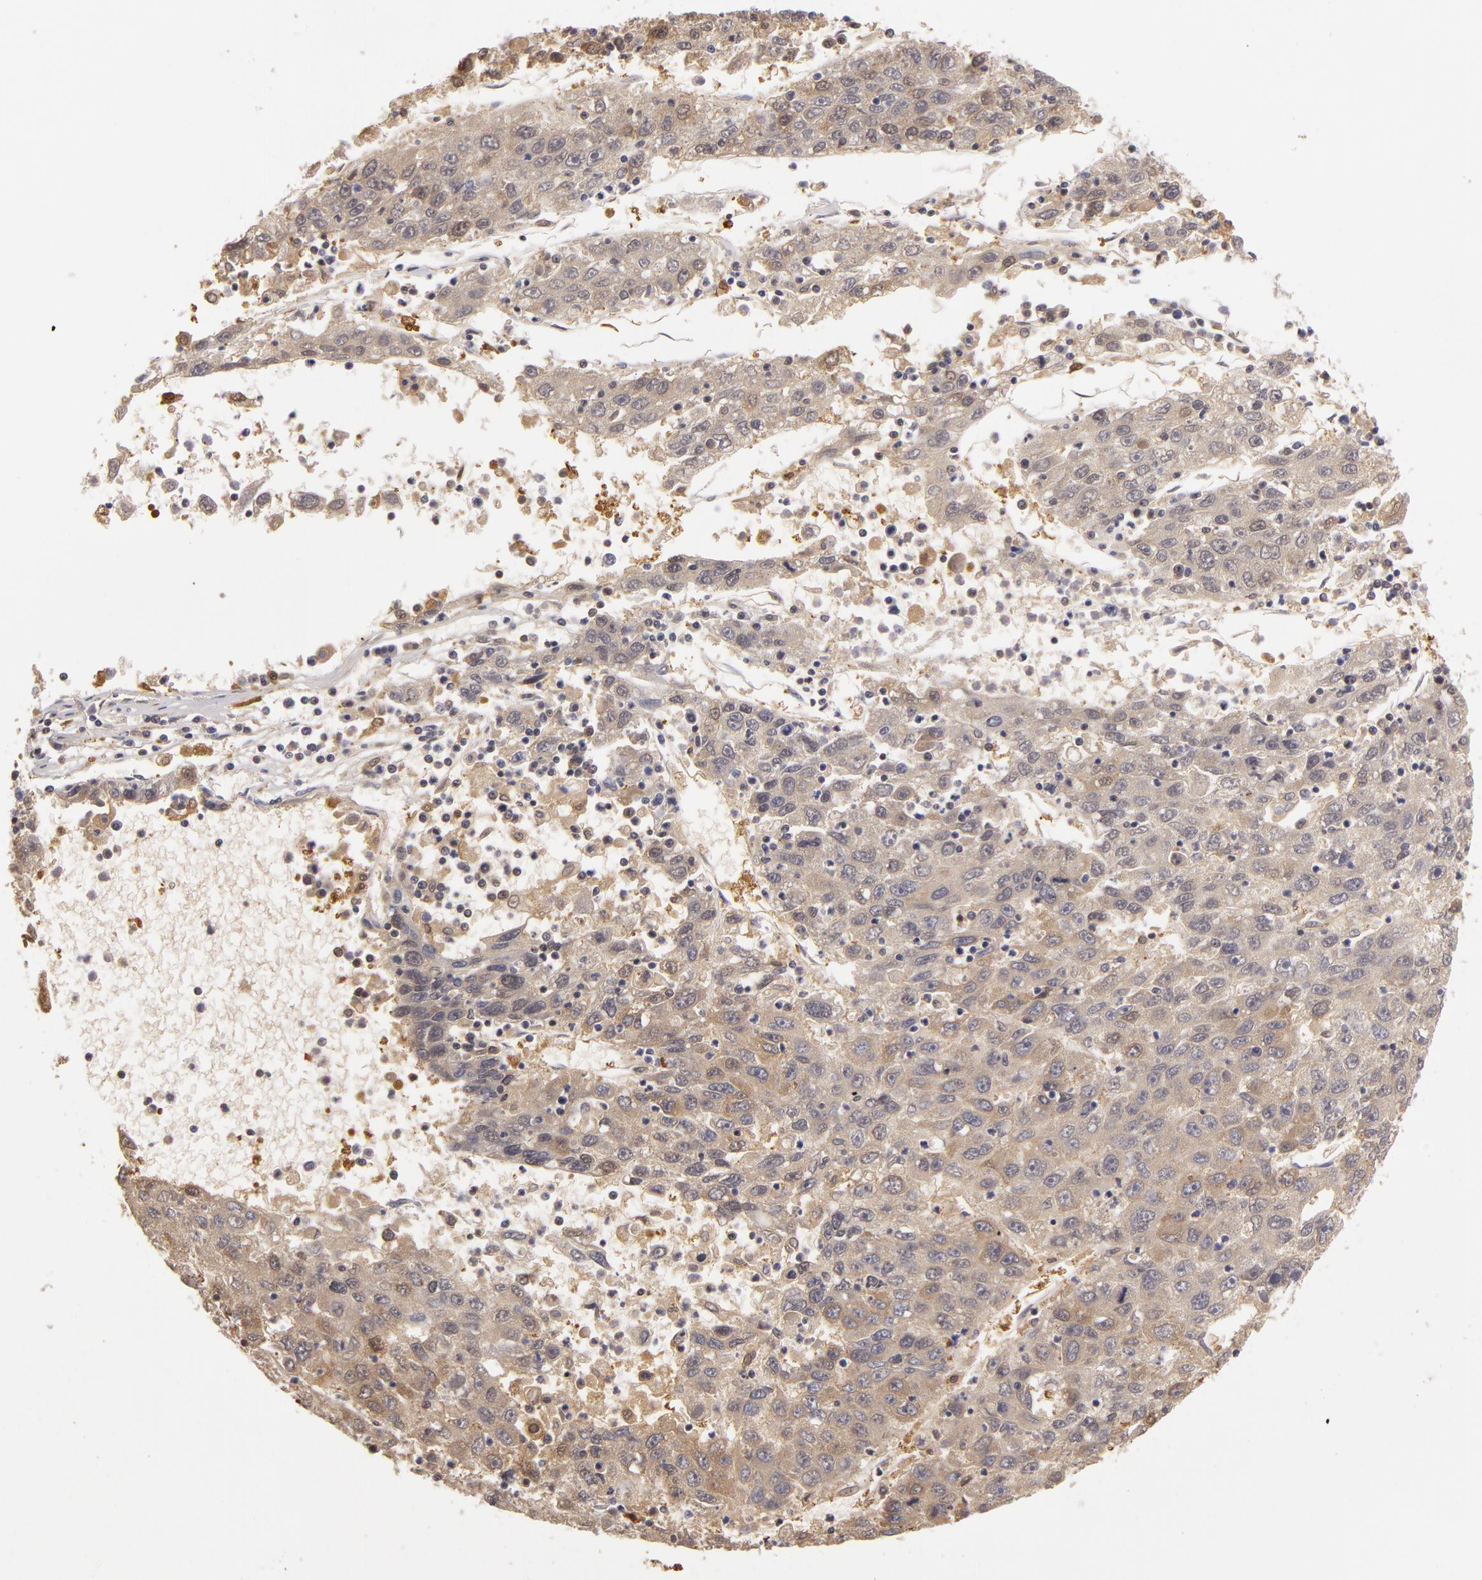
{"staining": {"intensity": "negative", "quantity": "none", "location": "none"}, "tissue": "liver cancer", "cell_type": "Tumor cells", "image_type": "cancer", "snomed": [{"axis": "morphology", "description": "Carcinoma, Hepatocellular, NOS"}, {"axis": "topography", "description": "Liver"}], "caption": "Human hepatocellular carcinoma (liver) stained for a protein using IHC shows no expression in tumor cells.", "gene": "GNPDA1", "patient": {"sex": "male", "age": 49}}